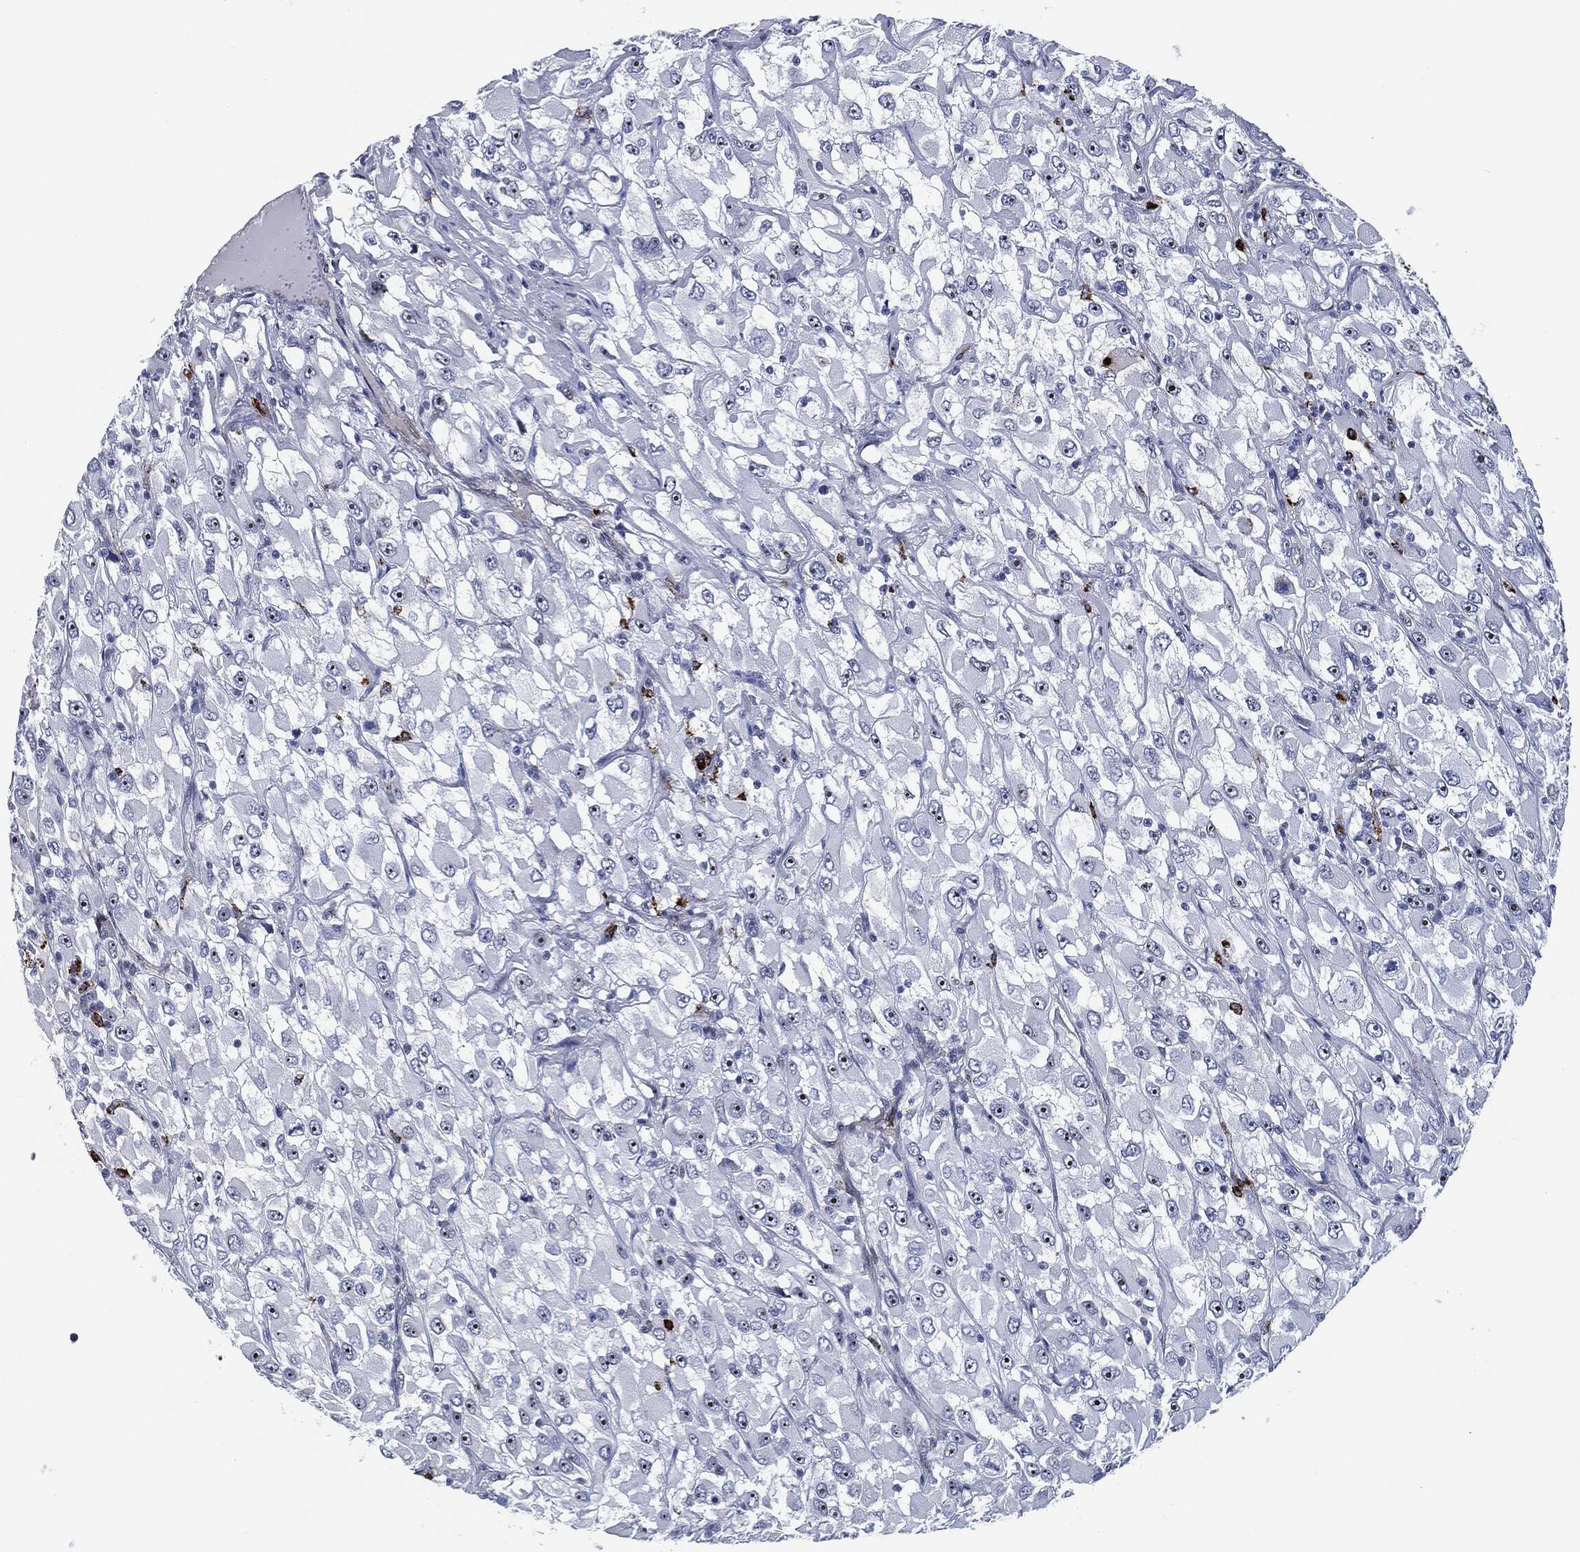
{"staining": {"intensity": "moderate", "quantity": "25%-75%", "location": "nuclear"}, "tissue": "renal cancer", "cell_type": "Tumor cells", "image_type": "cancer", "snomed": [{"axis": "morphology", "description": "Adenocarcinoma, NOS"}, {"axis": "topography", "description": "Kidney"}], "caption": "Protein staining by IHC exhibits moderate nuclear staining in approximately 25%-75% of tumor cells in renal adenocarcinoma.", "gene": "MPO", "patient": {"sex": "female", "age": 52}}